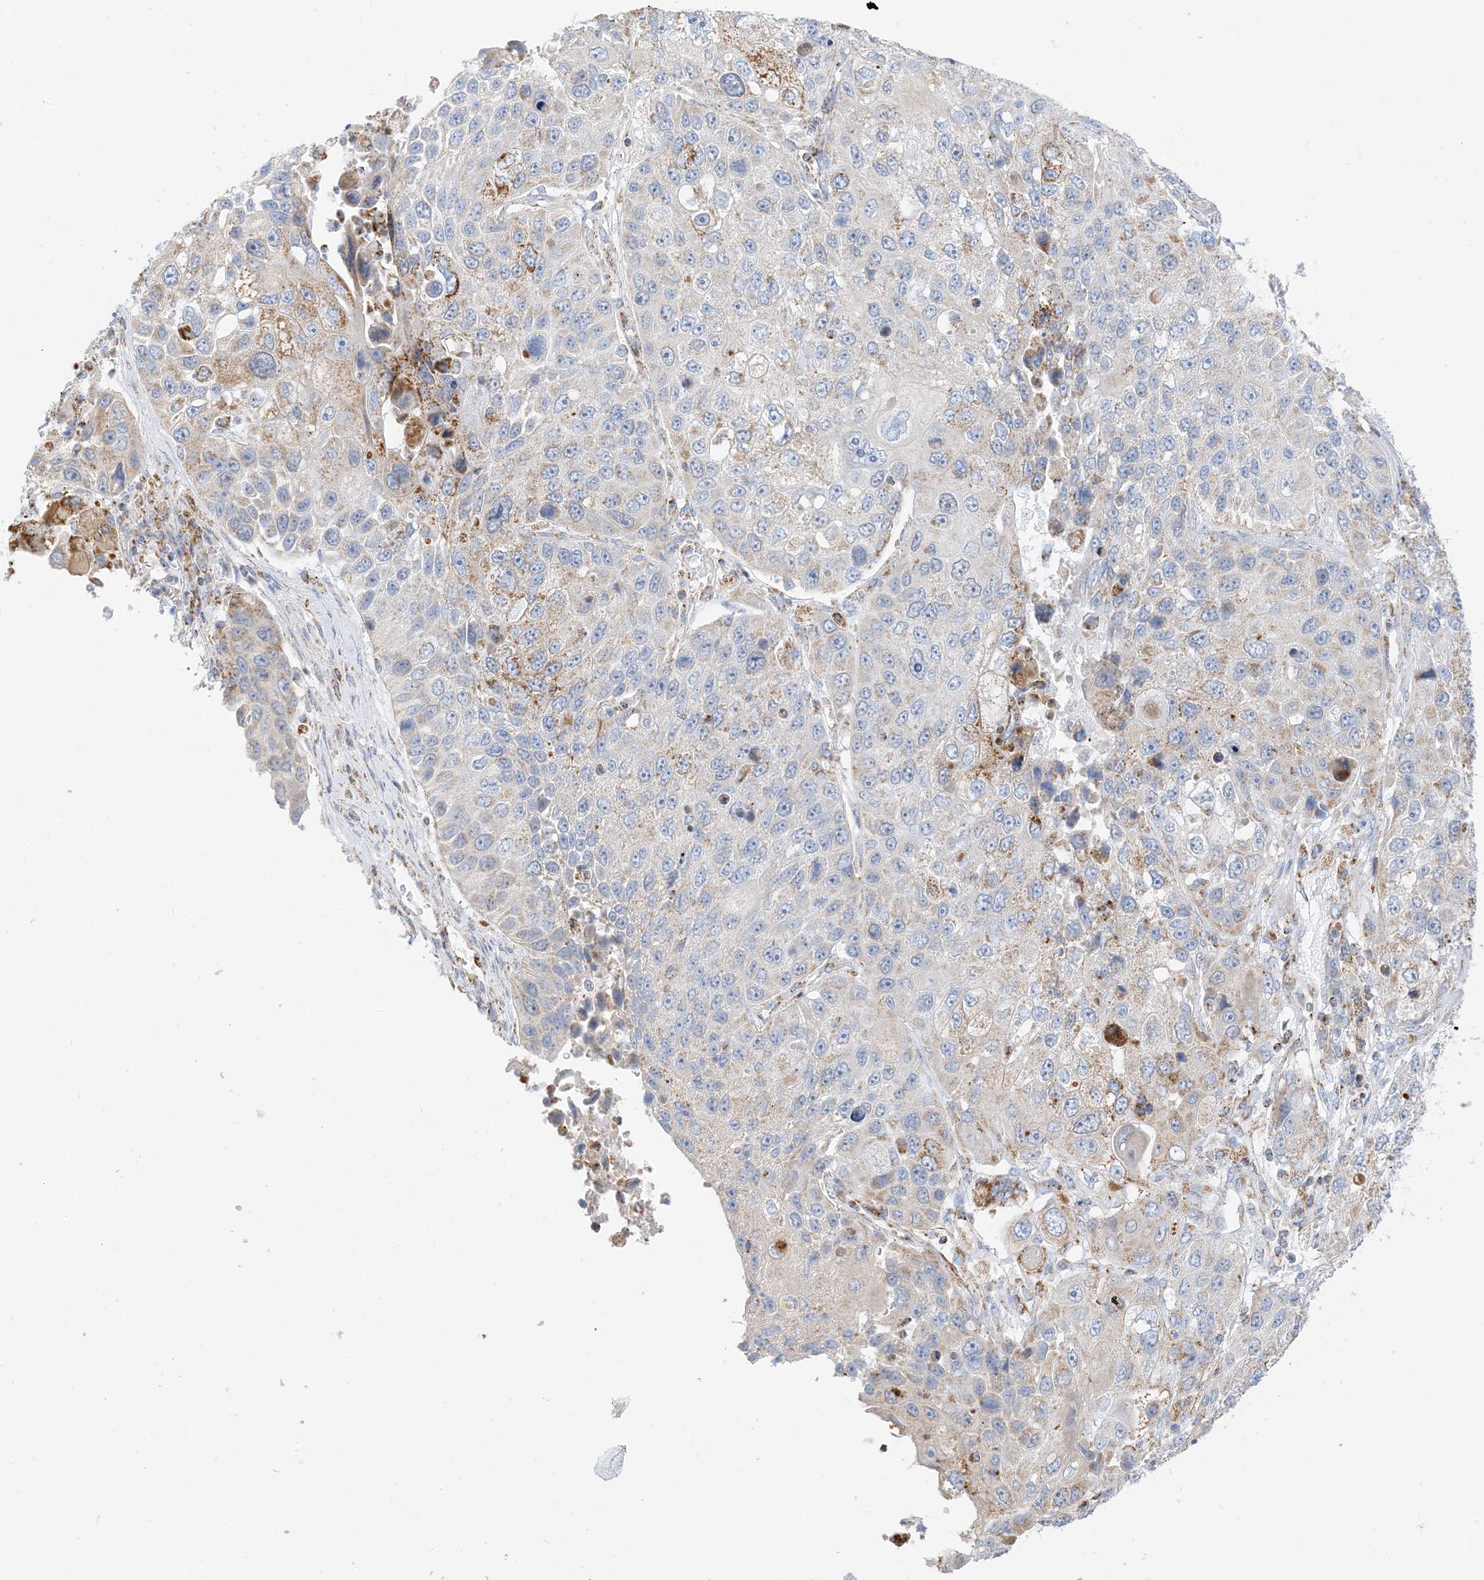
{"staining": {"intensity": "moderate", "quantity": "<25%", "location": "cytoplasmic/membranous"}, "tissue": "lung cancer", "cell_type": "Tumor cells", "image_type": "cancer", "snomed": [{"axis": "morphology", "description": "Squamous cell carcinoma, NOS"}, {"axis": "topography", "description": "Lung"}], "caption": "This histopathology image reveals lung cancer stained with IHC to label a protein in brown. The cytoplasmic/membranous of tumor cells show moderate positivity for the protein. Nuclei are counter-stained blue.", "gene": "CAPN13", "patient": {"sex": "male", "age": 61}}